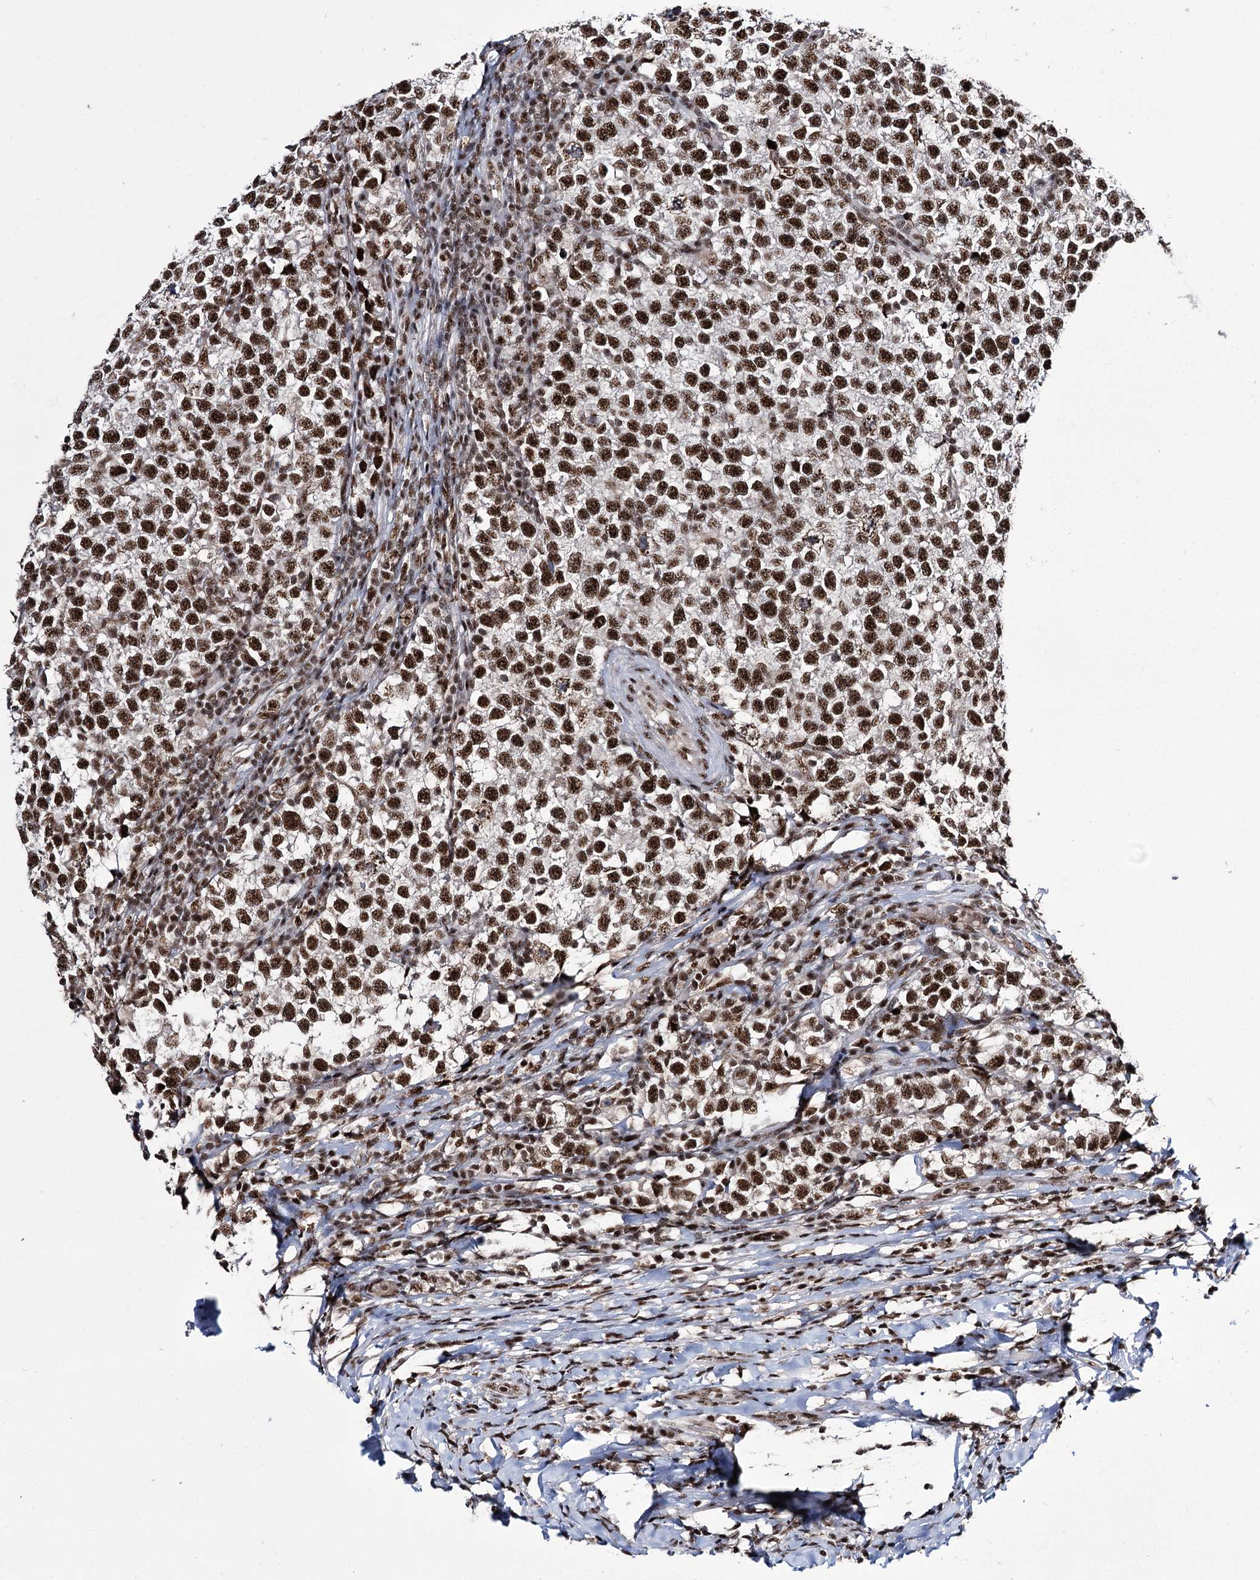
{"staining": {"intensity": "strong", "quantity": ">75%", "location": "nuclear"}, "tissue": "testis cancer", "cell_type": "Tumor cells", "image_type": "cancer", "snomed": [{"axis": "morphology", "description": "Normal tissue, NOS"}, {"axis": "morphology", "description": "Seminoma, NOS"}, {"axis": "topography", "description": "Testis"}], "caption": "Testis seminoma was stained to show a protein in brown. There is high levels of strong nuclear staining in about >75% of tumor cells.", "gene": "PRPF40A", "patient": {"sex": "male", "age": 43}}